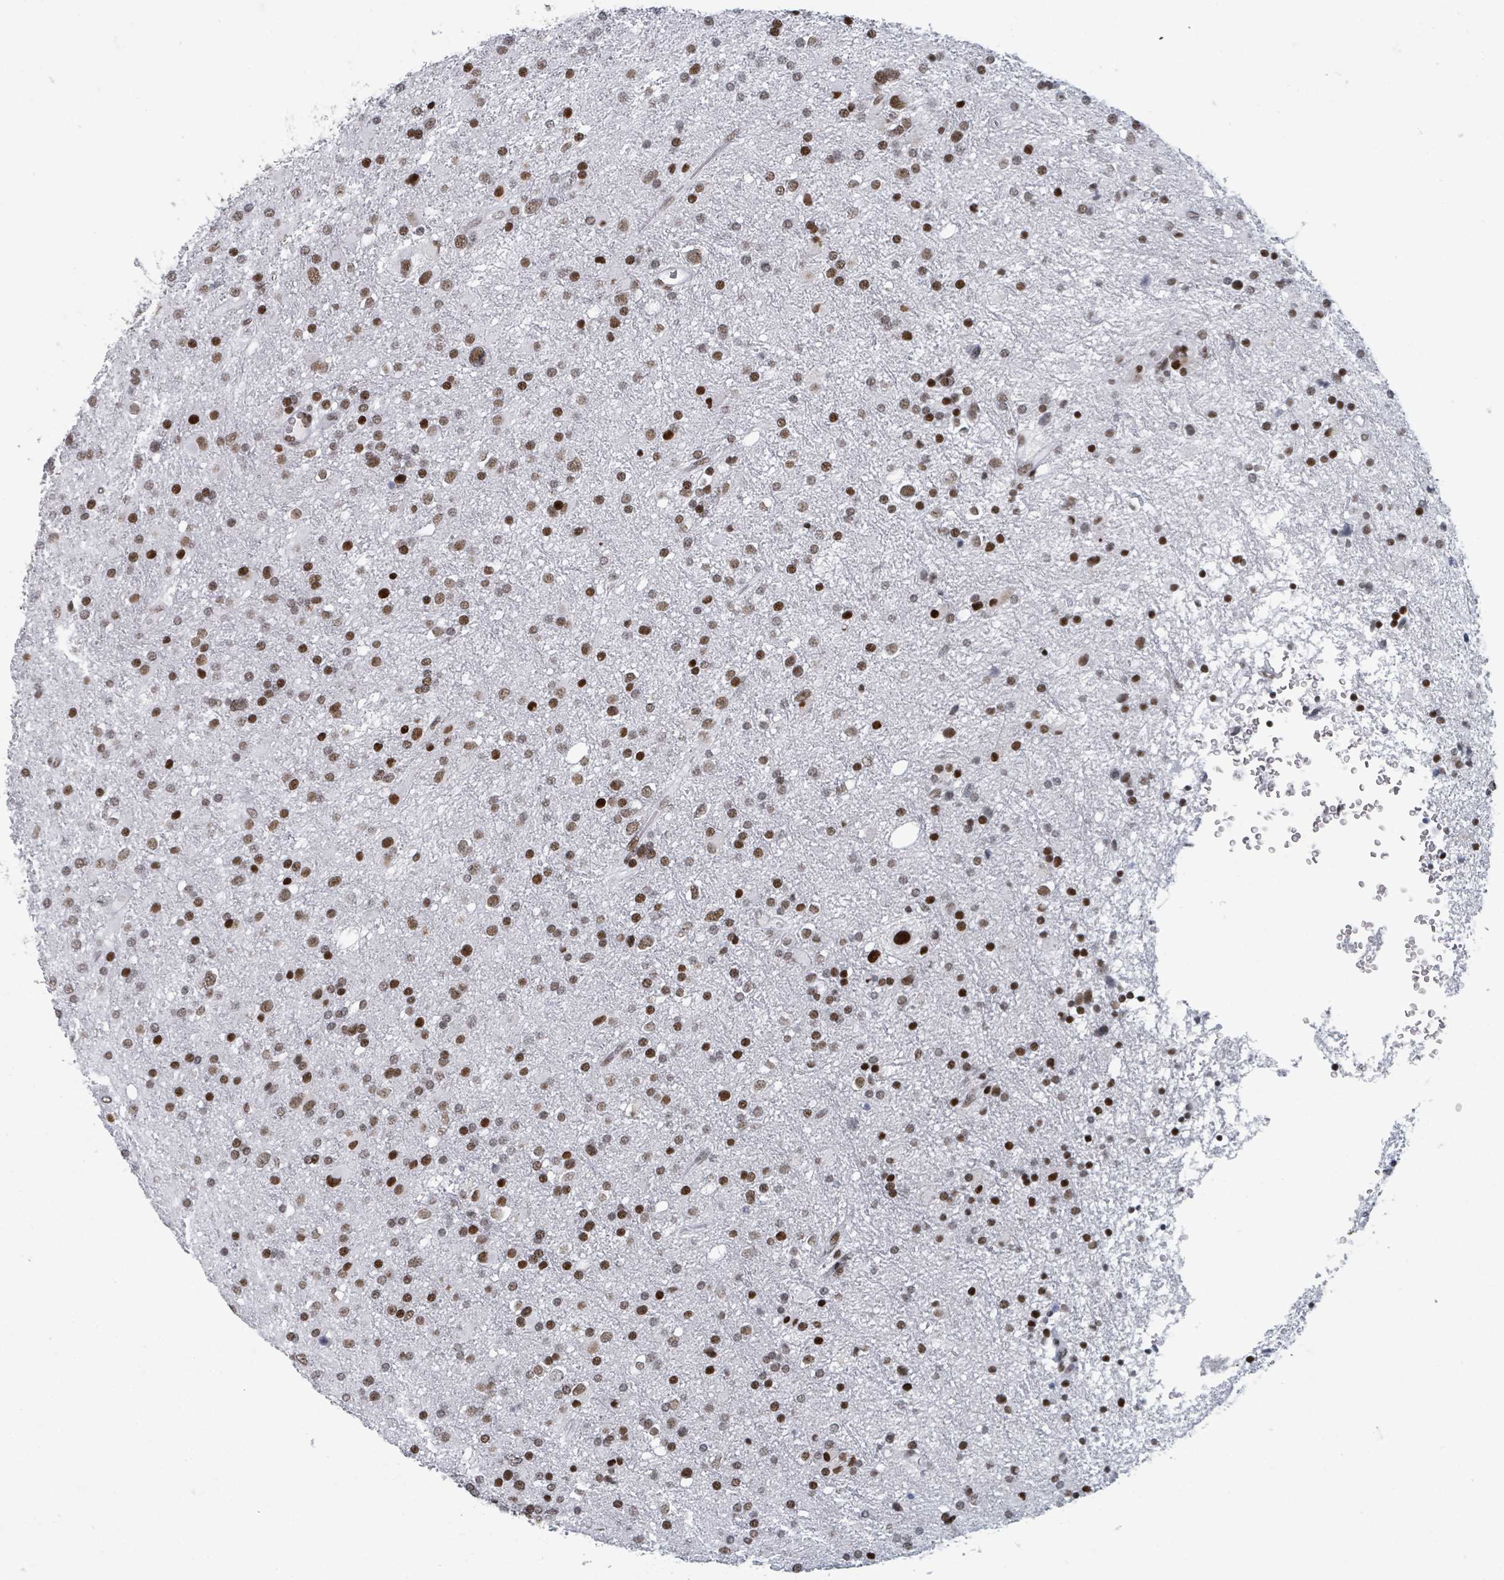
{"staining": {"intensity": "moderate", "quantity": ">75%", "location": "nuclear"}, "tissue": "glioma", "cell_type": "Tumor cells", "image_type": "cancer", "snomed": [{"axis": "morphology", "description": "Glioma, malignant, Low grade"}, {"axis": "topography", "description": "Brain"}], "caption": "DAB immunohistochemical staining of human malignant glioma (low-grade) reveals moderate nuclear protein positivity in approximately >75% of tumor cells. Ihc stains the protein in brown and the nuclei are stained blue.", "gene": "DHX16", "patient": {"sex": "female", "age": 32}}